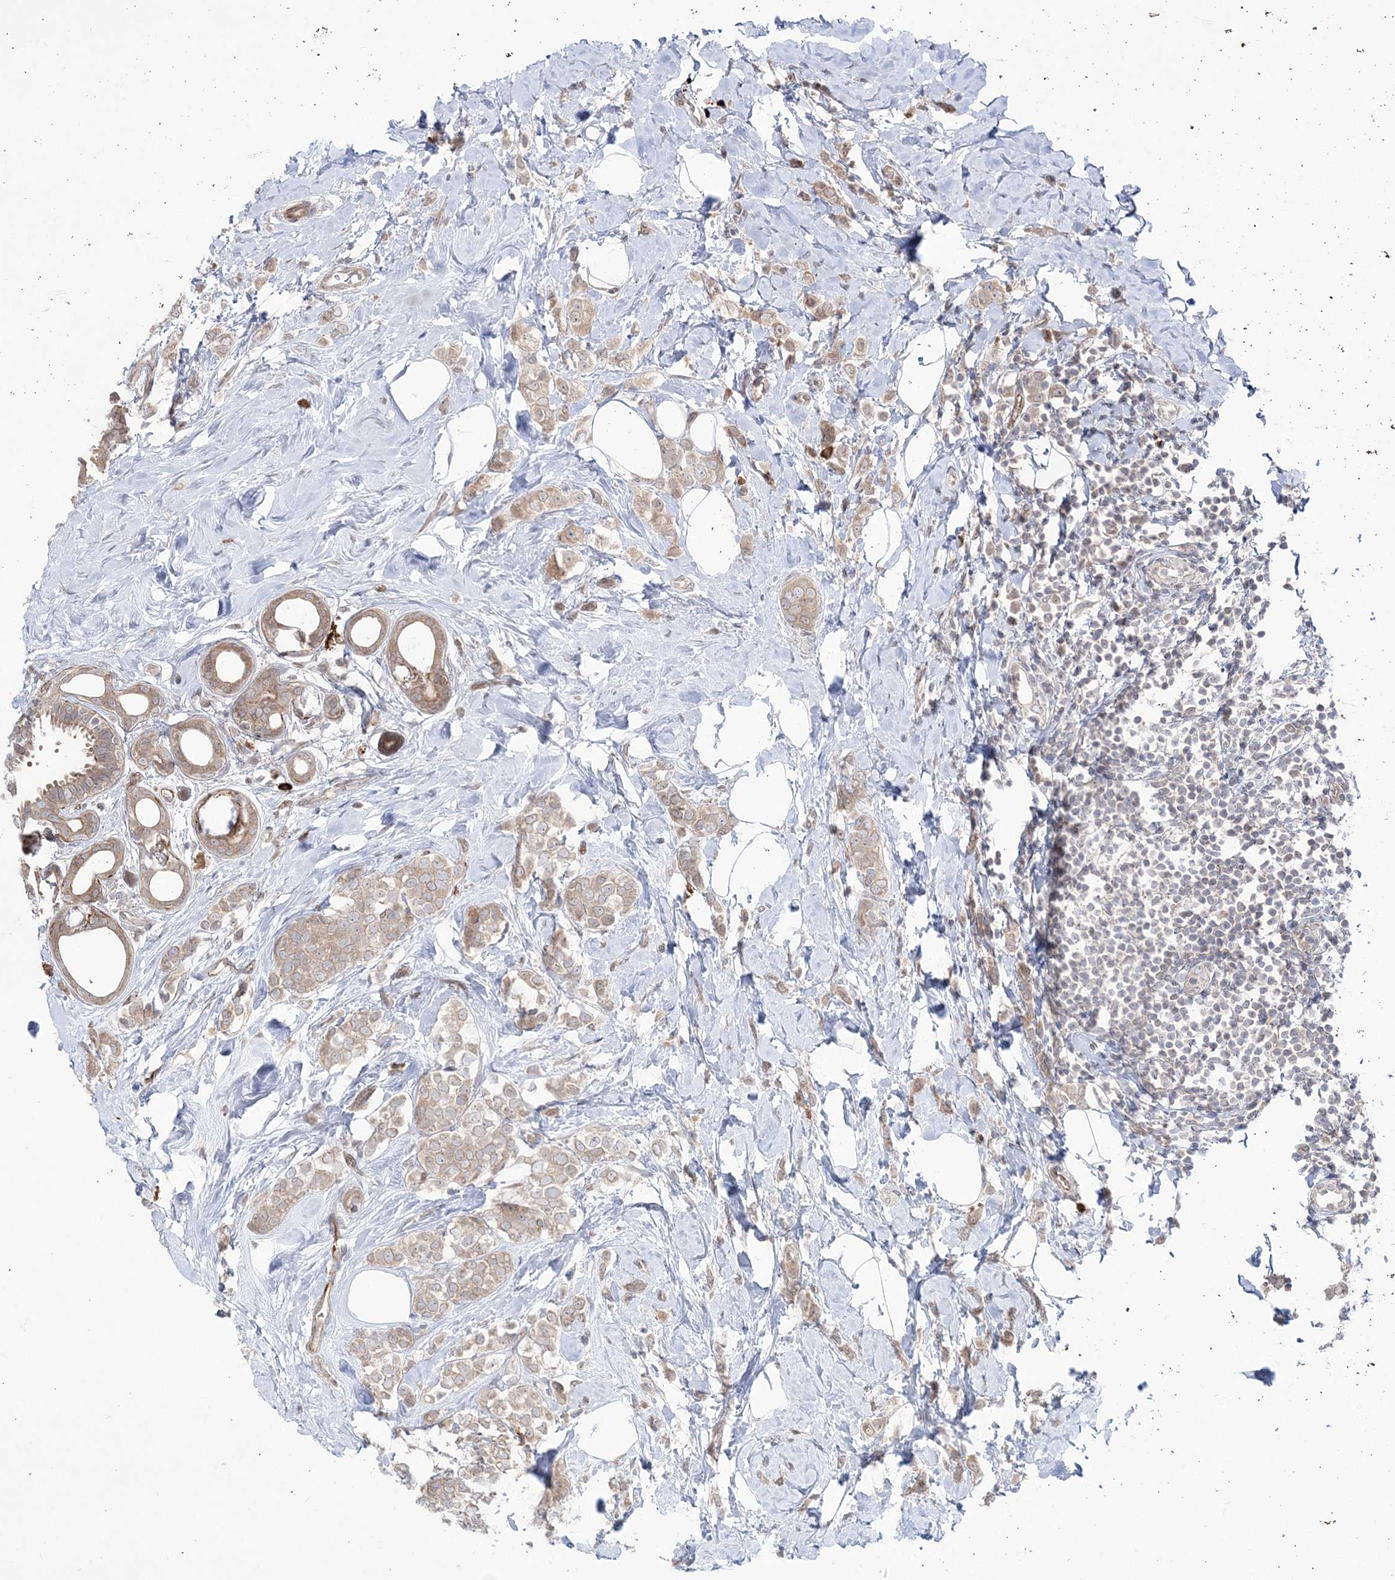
{"staining": {"intensity": "weak", "quantity": ">75%", "location": "cytoplasmic/membranous"}, "tissue": "breast cancer", "cell_type": "Tumor cells", "image_type": "cancer", "snomed": [{"axis": "morphology", "description": "Lobular carcinoma"}, {"axis": "topography", "description": "Breast"}], "caption": "This image reveals immunohistochemistry staining of breast cancer, with low weak cytoplasmic/membranous staining in approximately >75% of tumor cells.", "gene": "DHX57", "patient": {"sex": "female", "age": 47}}